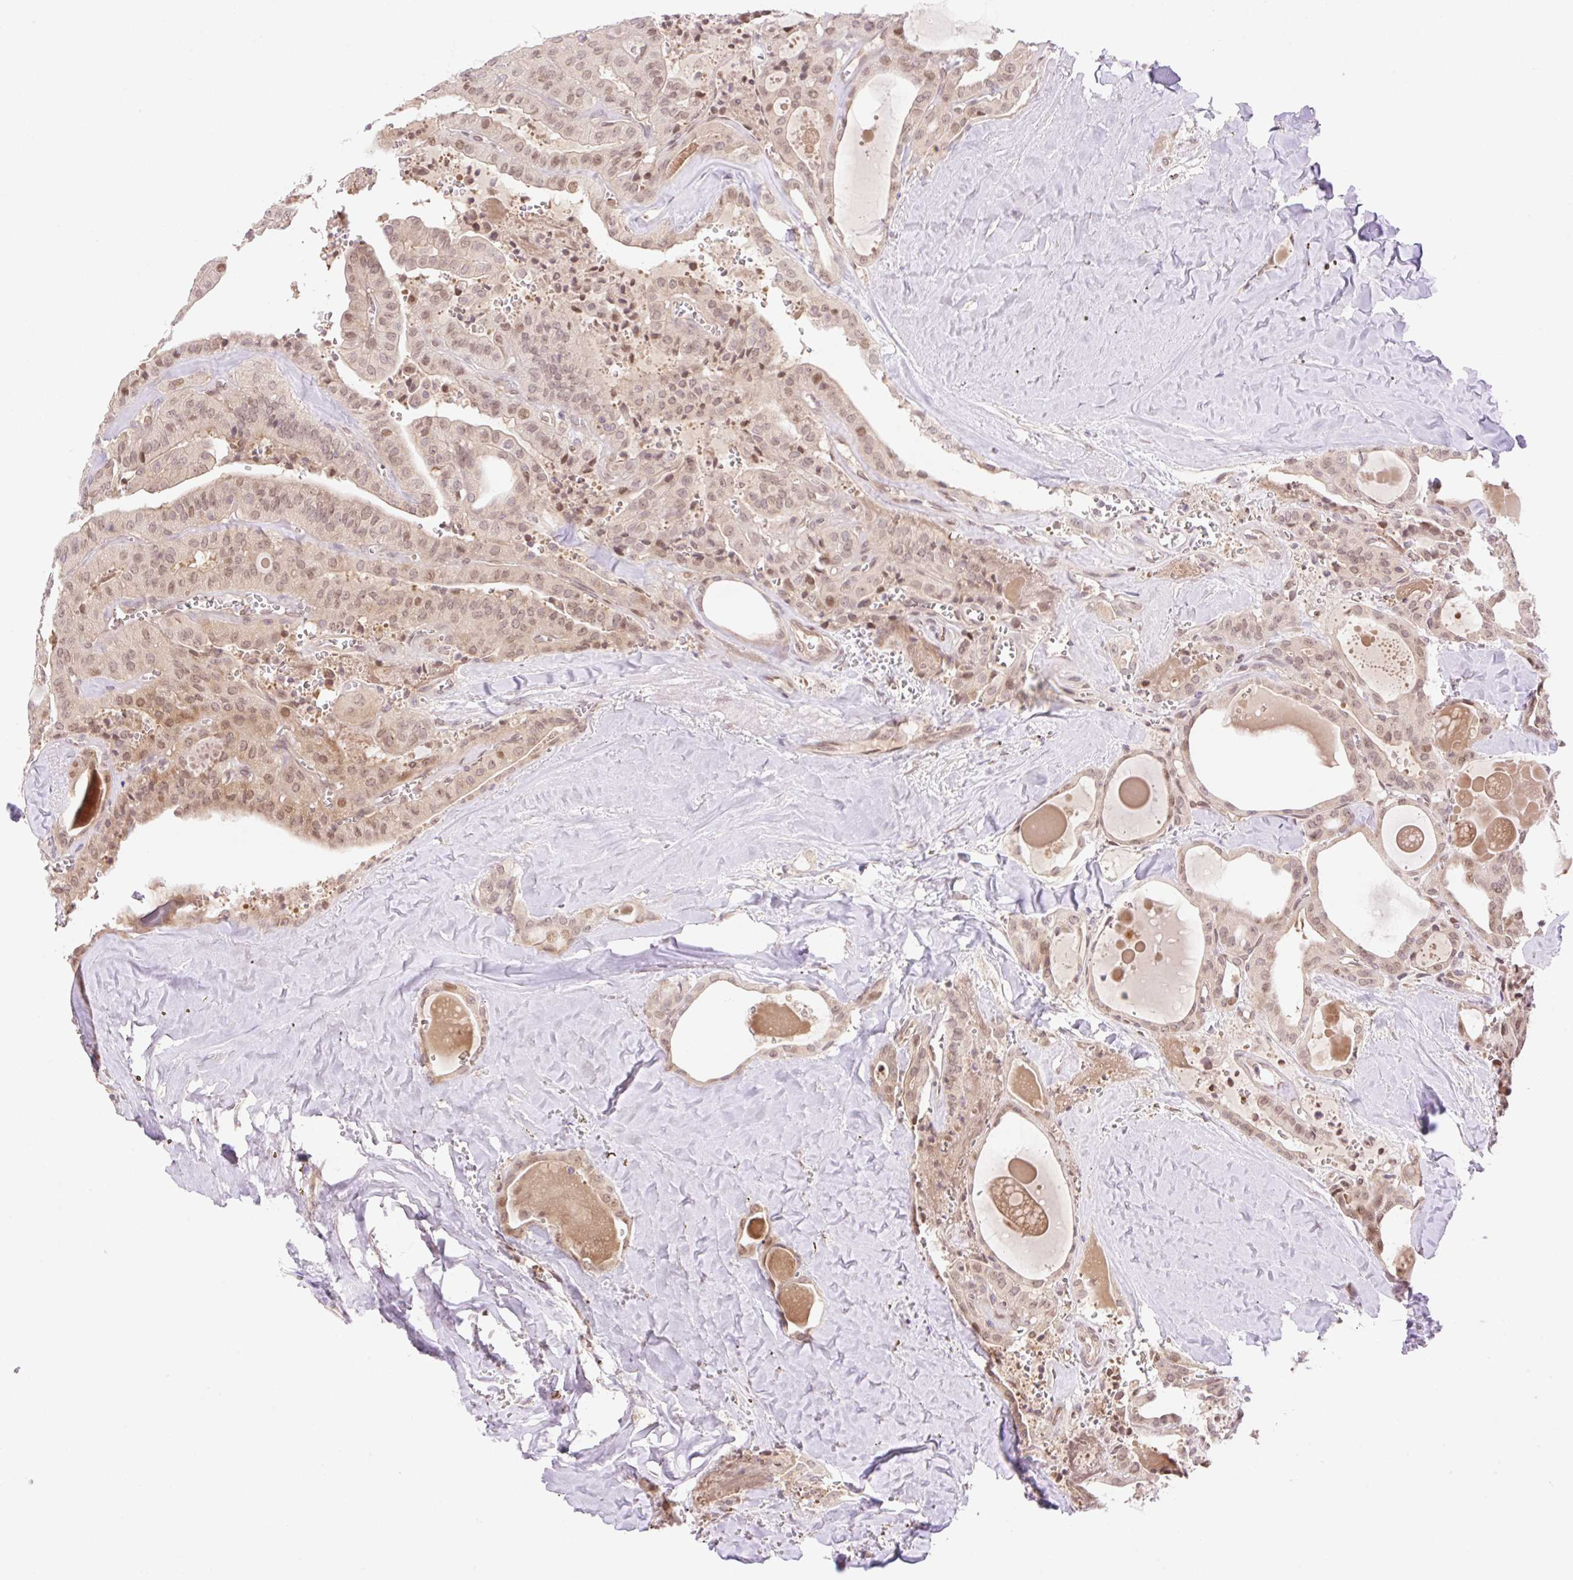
{"staining": {"intensity": "moderate", "quantity": ">75%", "location": "cytoplasmic/membranous,nuclear"}, "tissue": "thyroid cancer", "cell_type": "Tumor cells", "image_type": "cancer", "snomed": [{"axis": "morphology", "description": "Papillary adenocarcinoma, NOS"}, {"axis": "topography", "description": "Thyroid gland"}], "caption": "Thyroid cancer tissue displays moderate cytoplasmic/membranous and nuclear expression in about >75% of tumor cells, visualized by immunohistochemistry.", "gene": "VPS25", "patient": {"sex": "male", "age": 52}}